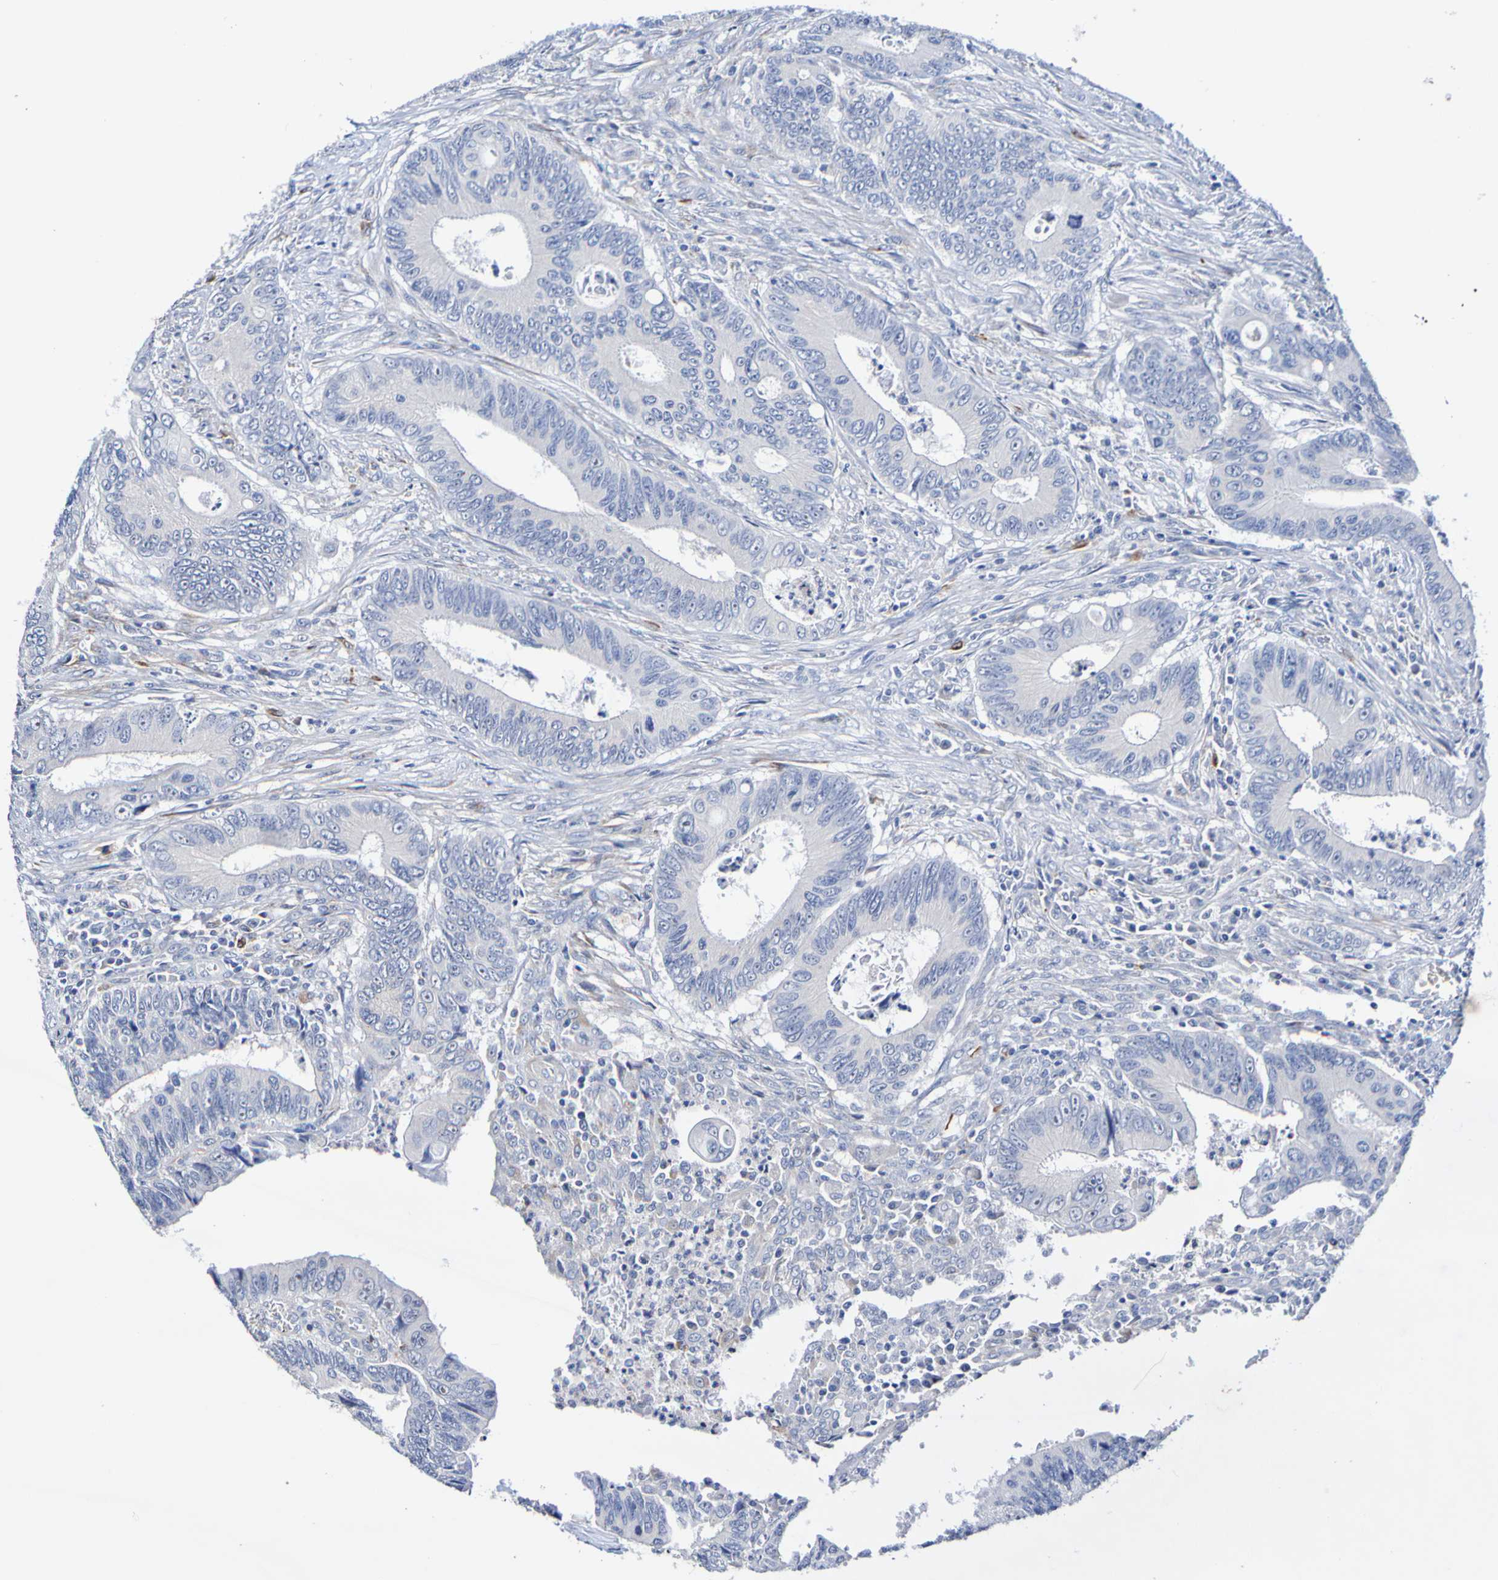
{"staining": {"intensity": "negative", "quantity": "none", "location": "none"}, "tissue": "colorectal cancer", "cell_type": "Tumor cells", "image_type": "cancer", "snomed": [{"axis": "morphology", "description": "Inflammation, NOS"}, {"axis": "morphology", "description": "Adenocarcinoma, NOS"}, {"axis": "topography", "description": "Colon"}], "caption": "Immunohistochemistry histopathology image of human colorectal adenocarcinoma stained for a protein (brown), which exhibits no expression in tumor cells.", "gene": "SEZ6", "patient": {"sex": "male", "age": 72}}